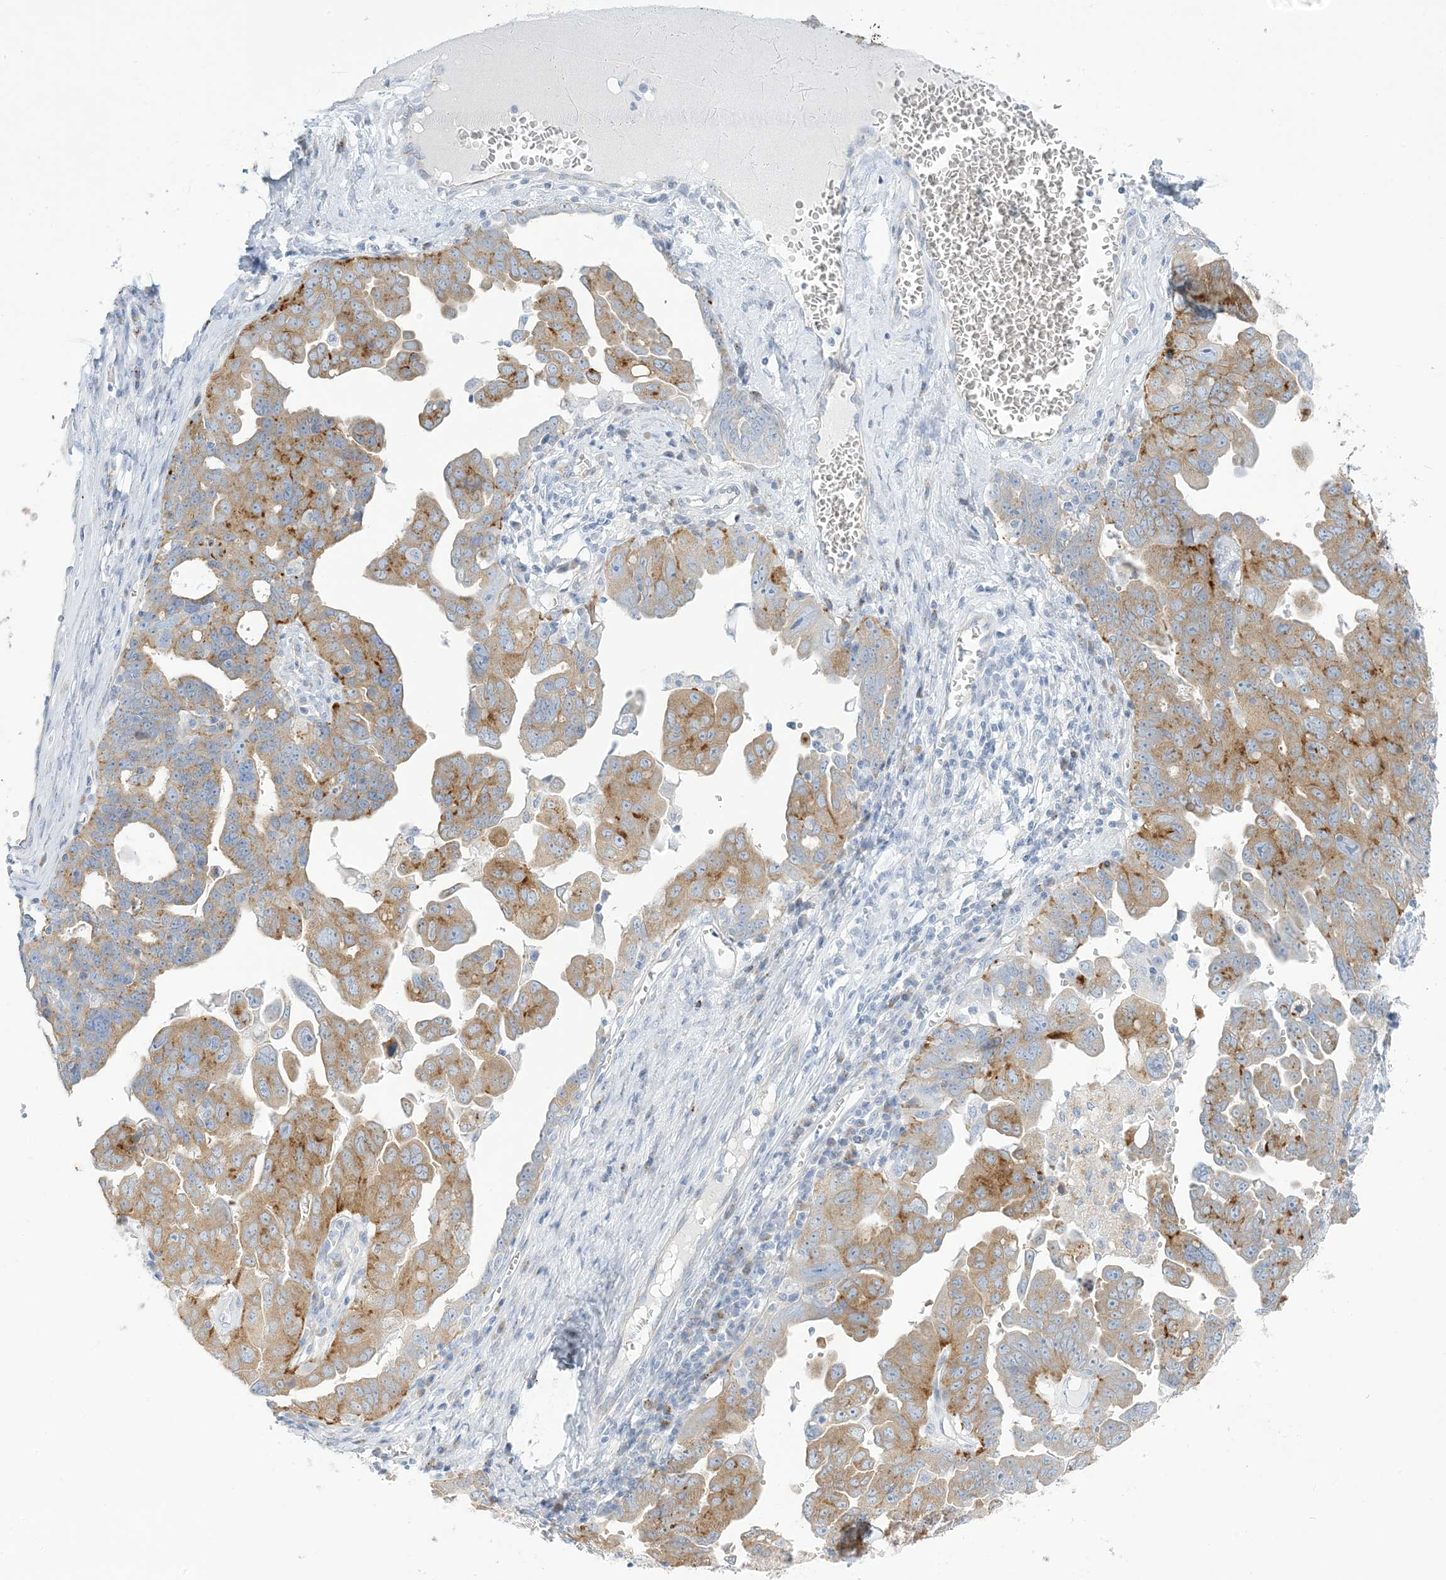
{"staining": {"intensity": "moderate", "quantity": "25%-75%", "location": "cytoplasmic/membranous"}, "tissue": "ovarian cancer", "cell_type": "Tumor cells", "image_type": "cancer", "snomed": [{"axis": "morphology", "description": "Carcinoma, endometroid"}, {"axis": "topography", "description": "Ovary"}], "caption": "Immunohistochemical staining of ovarian endometroid carcinoma reveals medium levels of moderate cytoplasmic/membranous protein staining in about 25%-75% of tumor cells. The protein is shown in brown color, while the nuclei are stained blue.", "gene": "XIRP2", "patient": {"sex": "female", "age": 62}}